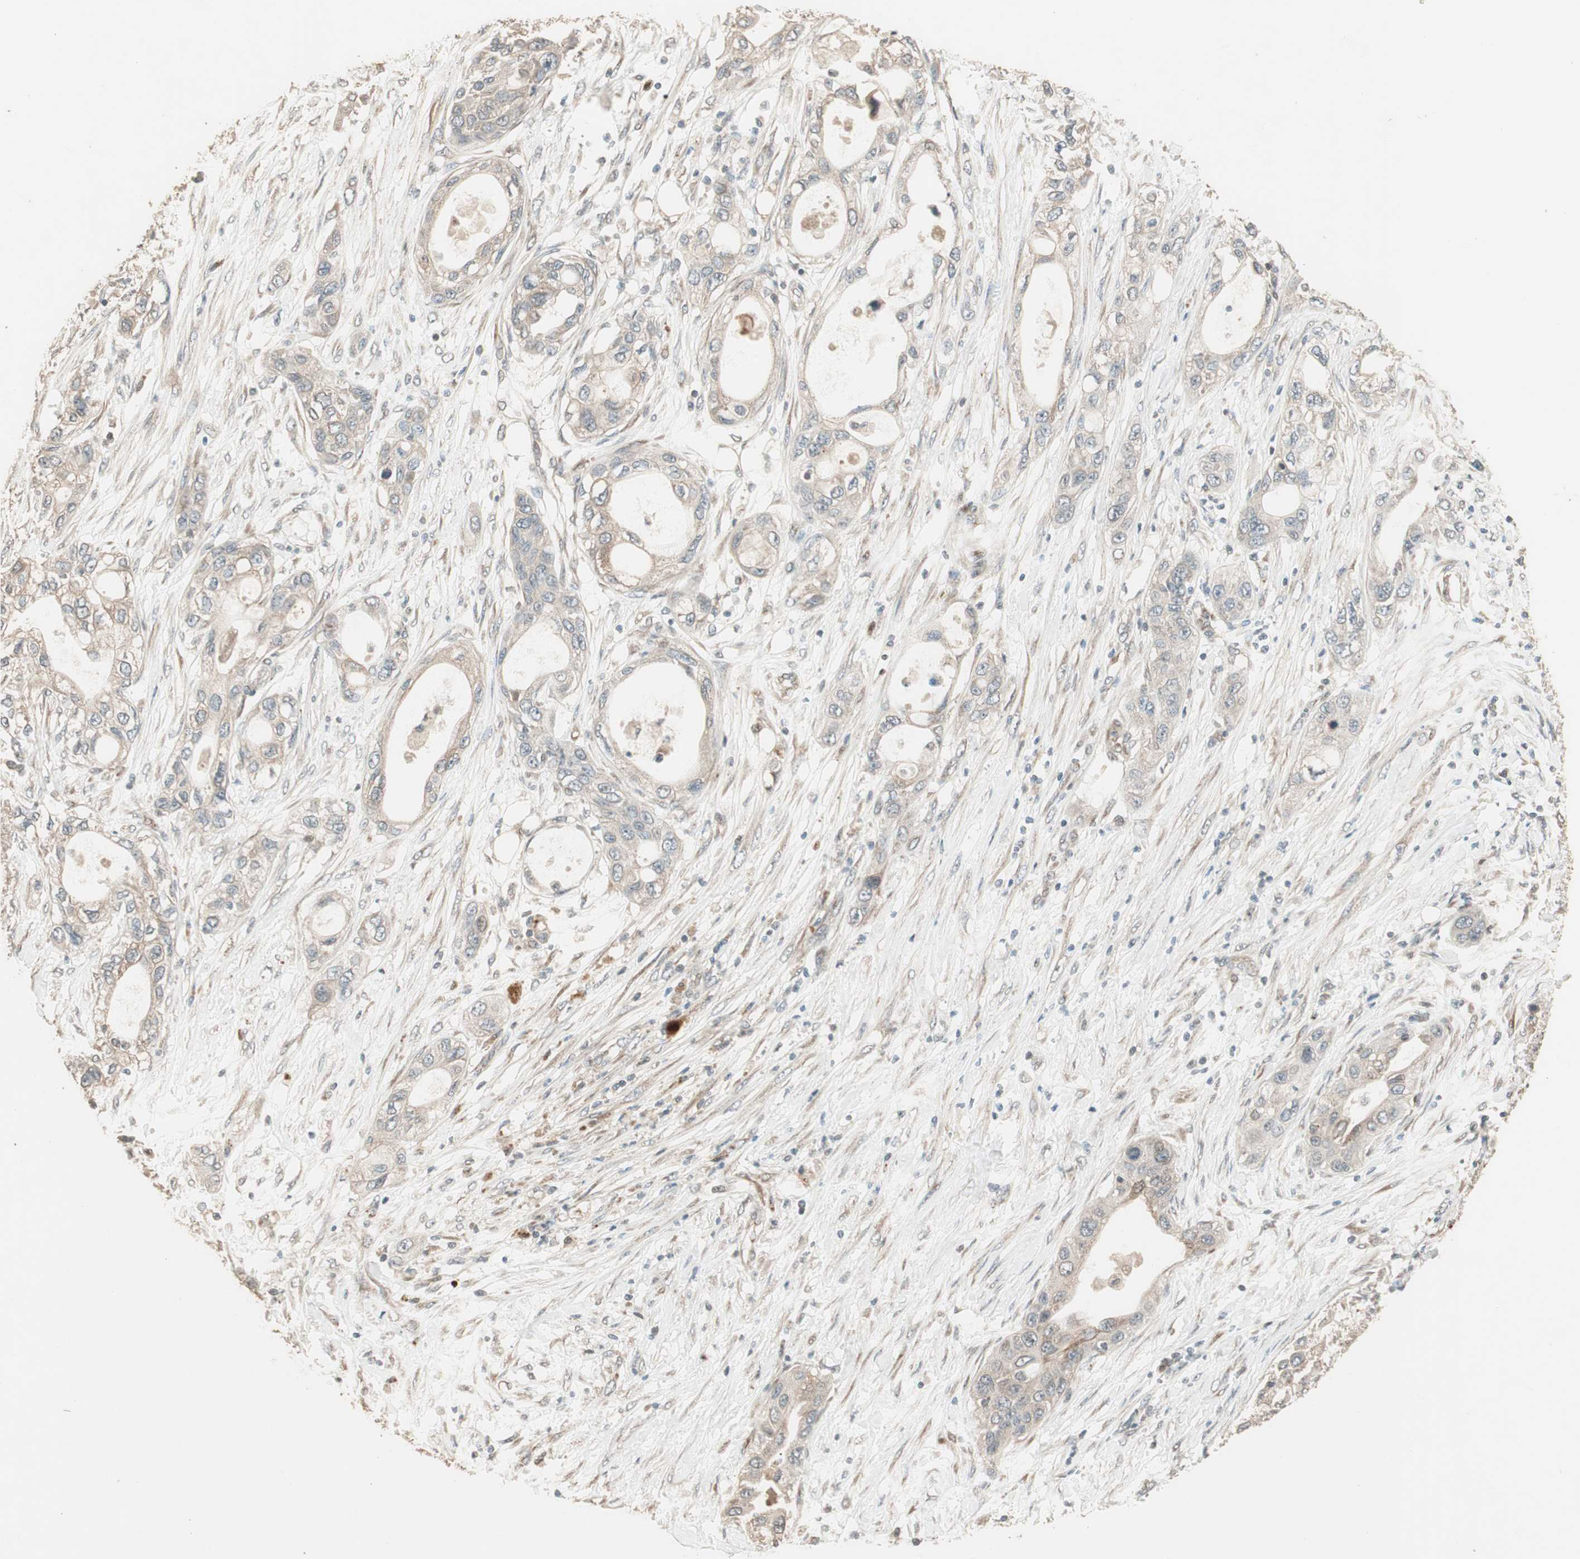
{"staining": {"intensity": "weak", "quantity": ">75%", "location": "cytoplasmic/membranous"}, "tissue": "pancreatic cancer", "cell_type": "Tumor cells", "image_type": "cancer", "snomed": [{"axis": "morphology", "description": "Adenocarcinoma, NOS"}, {"axis": "topography", "description": "Pancreas"}], "caption": "Immunohistochemistry (IHC) of human pancreatic cancer demonstrates low levels of weak cytoplasmic/membranous positivity in approximately >75% of tumor cells.", "gene": "RARRES1", "patient": {"sex": "female", "age": 70}}